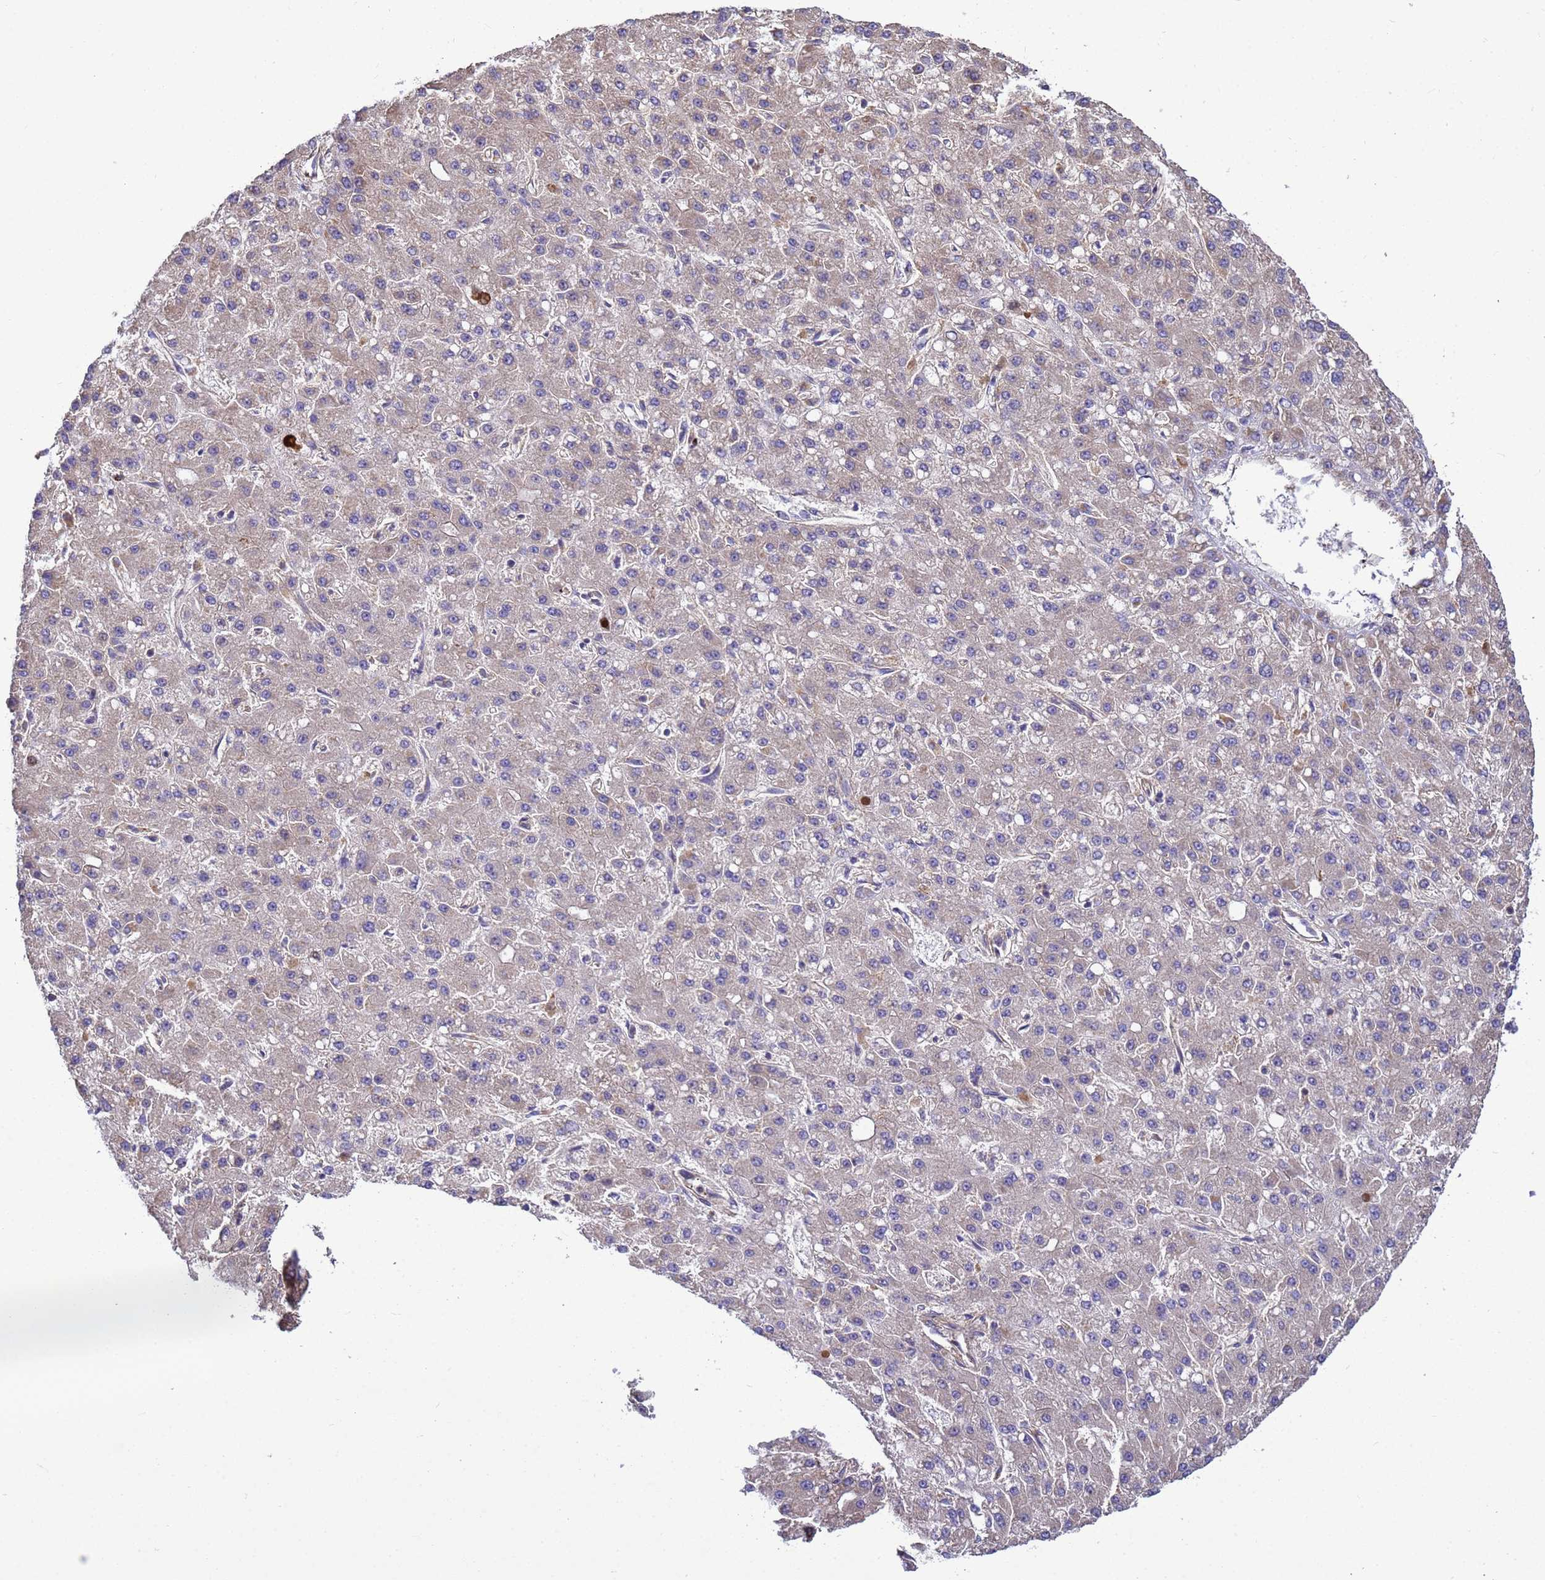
{"staining": {"intensity": "weak", "quantity": "25%-75%", "location": "cytoplasmic/membranous"}, "tissue": "liver cancer", "cell_type": "Tumor cells", "image_type": "cancer", "snomed": [{"axis": "morphology", "description": "Carcinoma, Hepatocellular, NOS"}, {"axis": "topography", "description": "Liver"}], "caption": "IHC of liver cancer (hepatocellular carcinoma) demonstrates low levels of weak cytoplasmic/membranous expression in about 25%-75% of tumor cells. (DAB = brown stain, brightfield microscopy at high magnification).", "gene": "BECN1", "patient": {"sex": "male", "age": 67}}